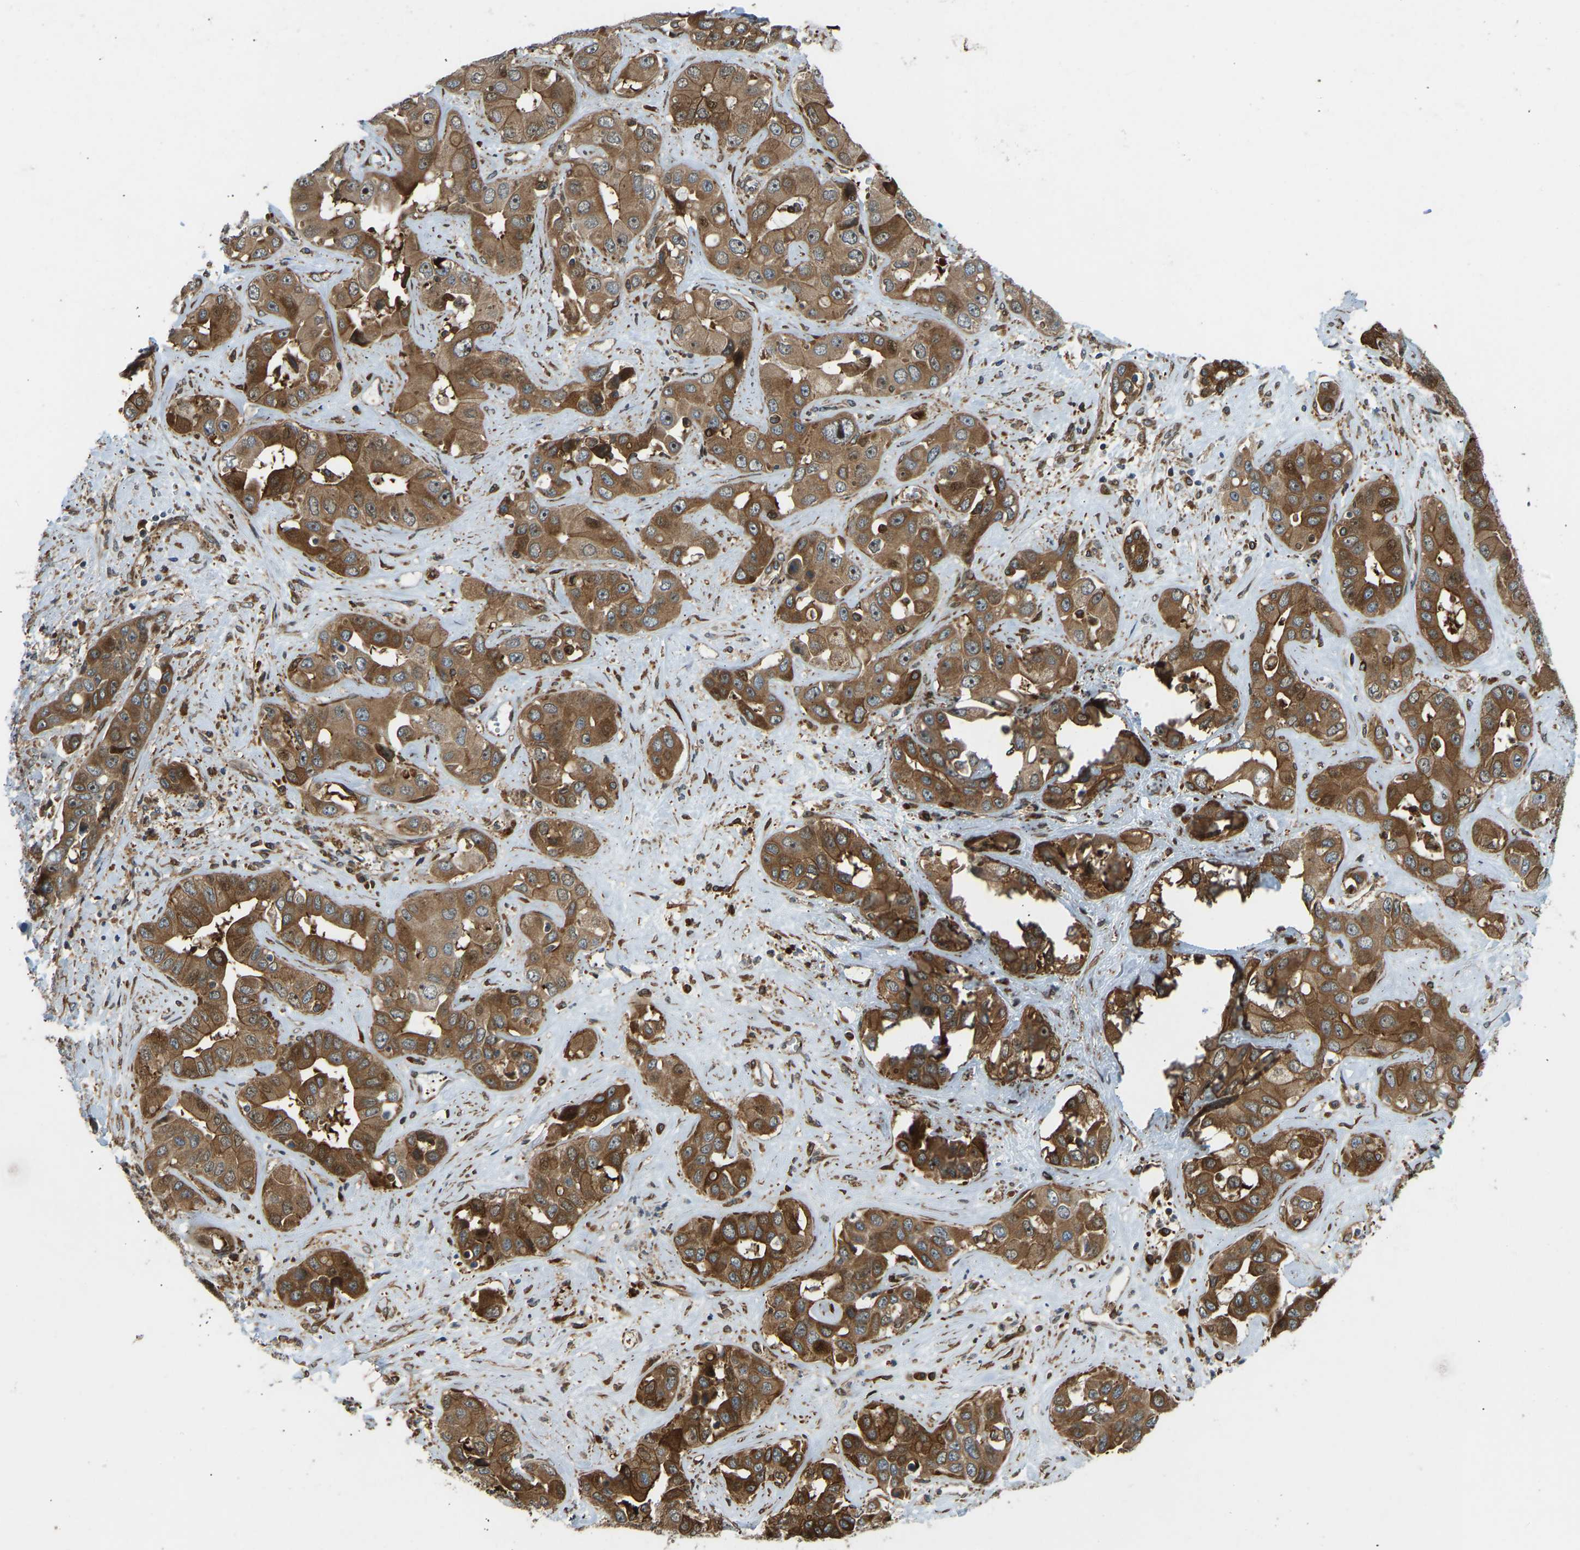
{"staining": {"intensity": "moderate", "quantity": ">75%", "location": "cytoplasmic/membranous"}, "tissue": "liver cancer", "cell_type": "Tumor cells", "image_type": "cancer", "snomed": [{"axis": "morphology", "description": "Cholangiocarcinoma"}, {"axis": "topography", "description": "Liver"}], "caption": "Liver cholangiocarcinoma tissue reveals moderate cytoplasmic/membranous expression in about >75% of tumor cells", "gene": "OS9", "patient": {"sex": "female", "age": 52}}